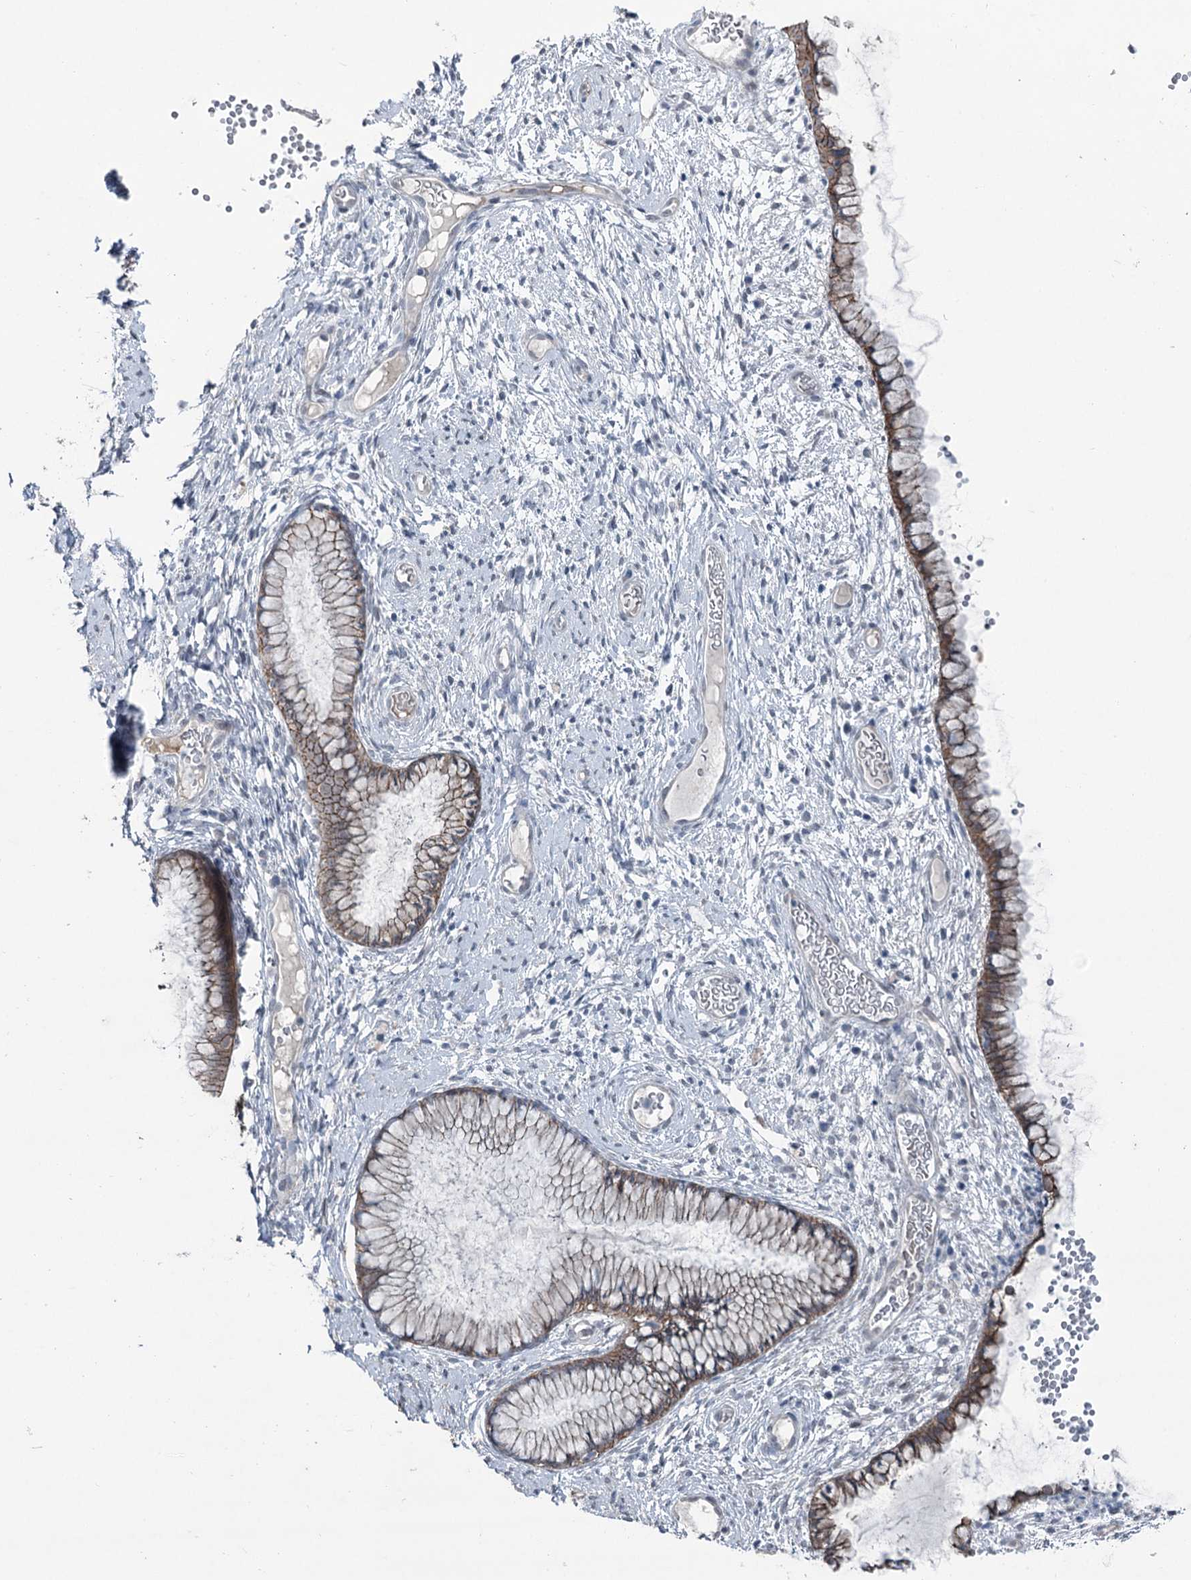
{"staining": {"intensity": "moderate", "quantity": "25%-75%", "location": "cytoplasmic/membranous"}, "tissue": "cervix", "cell_type": "Glandular cells", "image_type": "normal", "snomed": [{"axis": "morphology", "description": "Normal tissue, NOS"}, {"axis": "topography", "description": "Cervix"}], "caption": "The photomicrograph exhibits staining of normal cervix, revealing moderate cytoplasmic/membranous protein positivity (brown color) within glandular cells.", "gene": "FAM120B", "patient": {"sex": "female", "age": 42}}